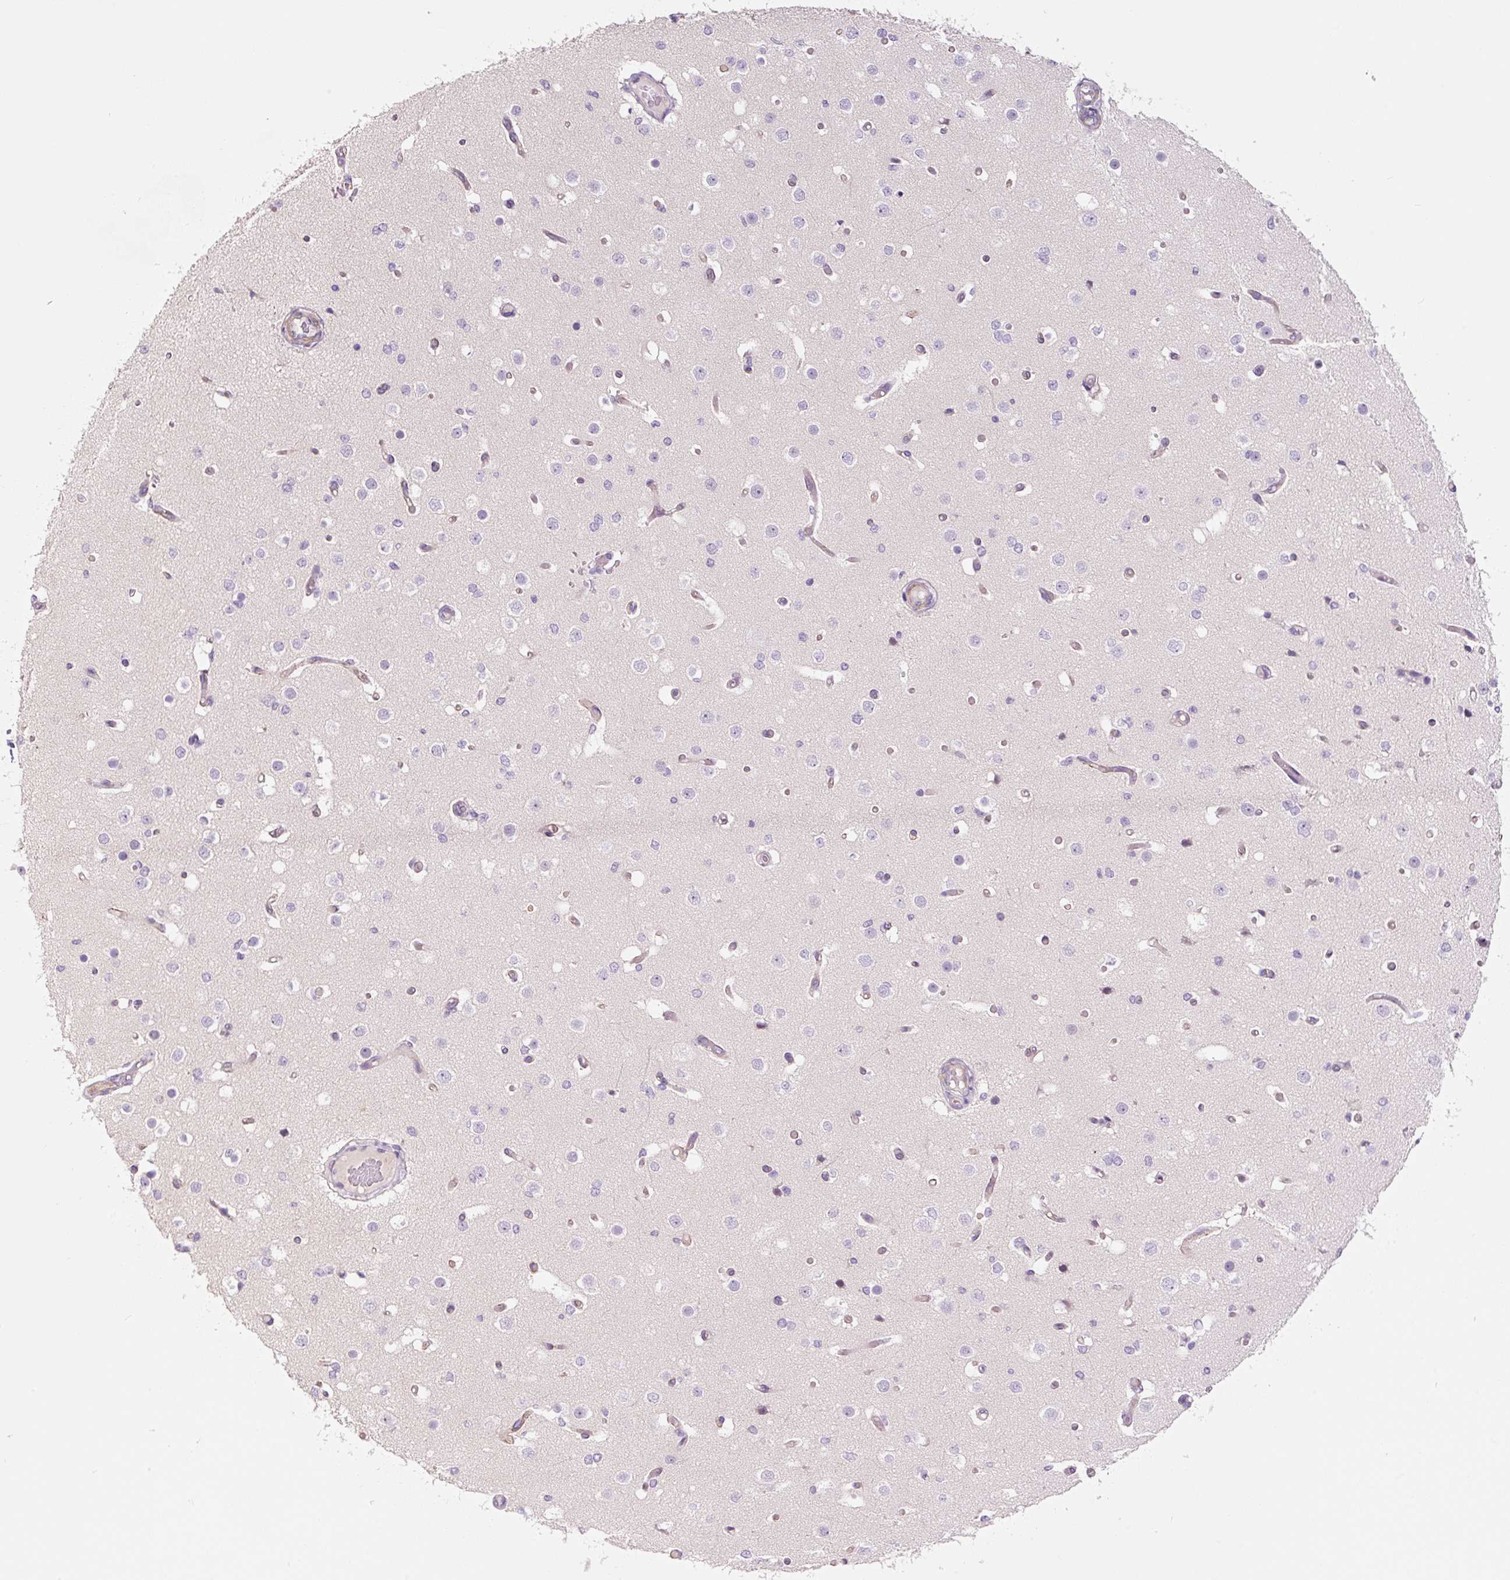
{"staining": {"intensity": "negative", "quantity": "none", "location": "none"}, "tissue": "cerebral cortex", "cell_type": "Endothelial cells", "image_type": "normal", "snomed": [{"axis": "morphology", "description": "Normal tissue, NOS"}, {"axis": "morphology", "description": "Inflammation, NOS"}, {"axis": "topography", "description": "Cerebral cortex"}], "caption": "Cerebral cortex stained for a protein using immunohistochemistry displays no positivity endothelial cells.", "gene": "CCL25", "patient": {"sex": "male", "age": 6}}